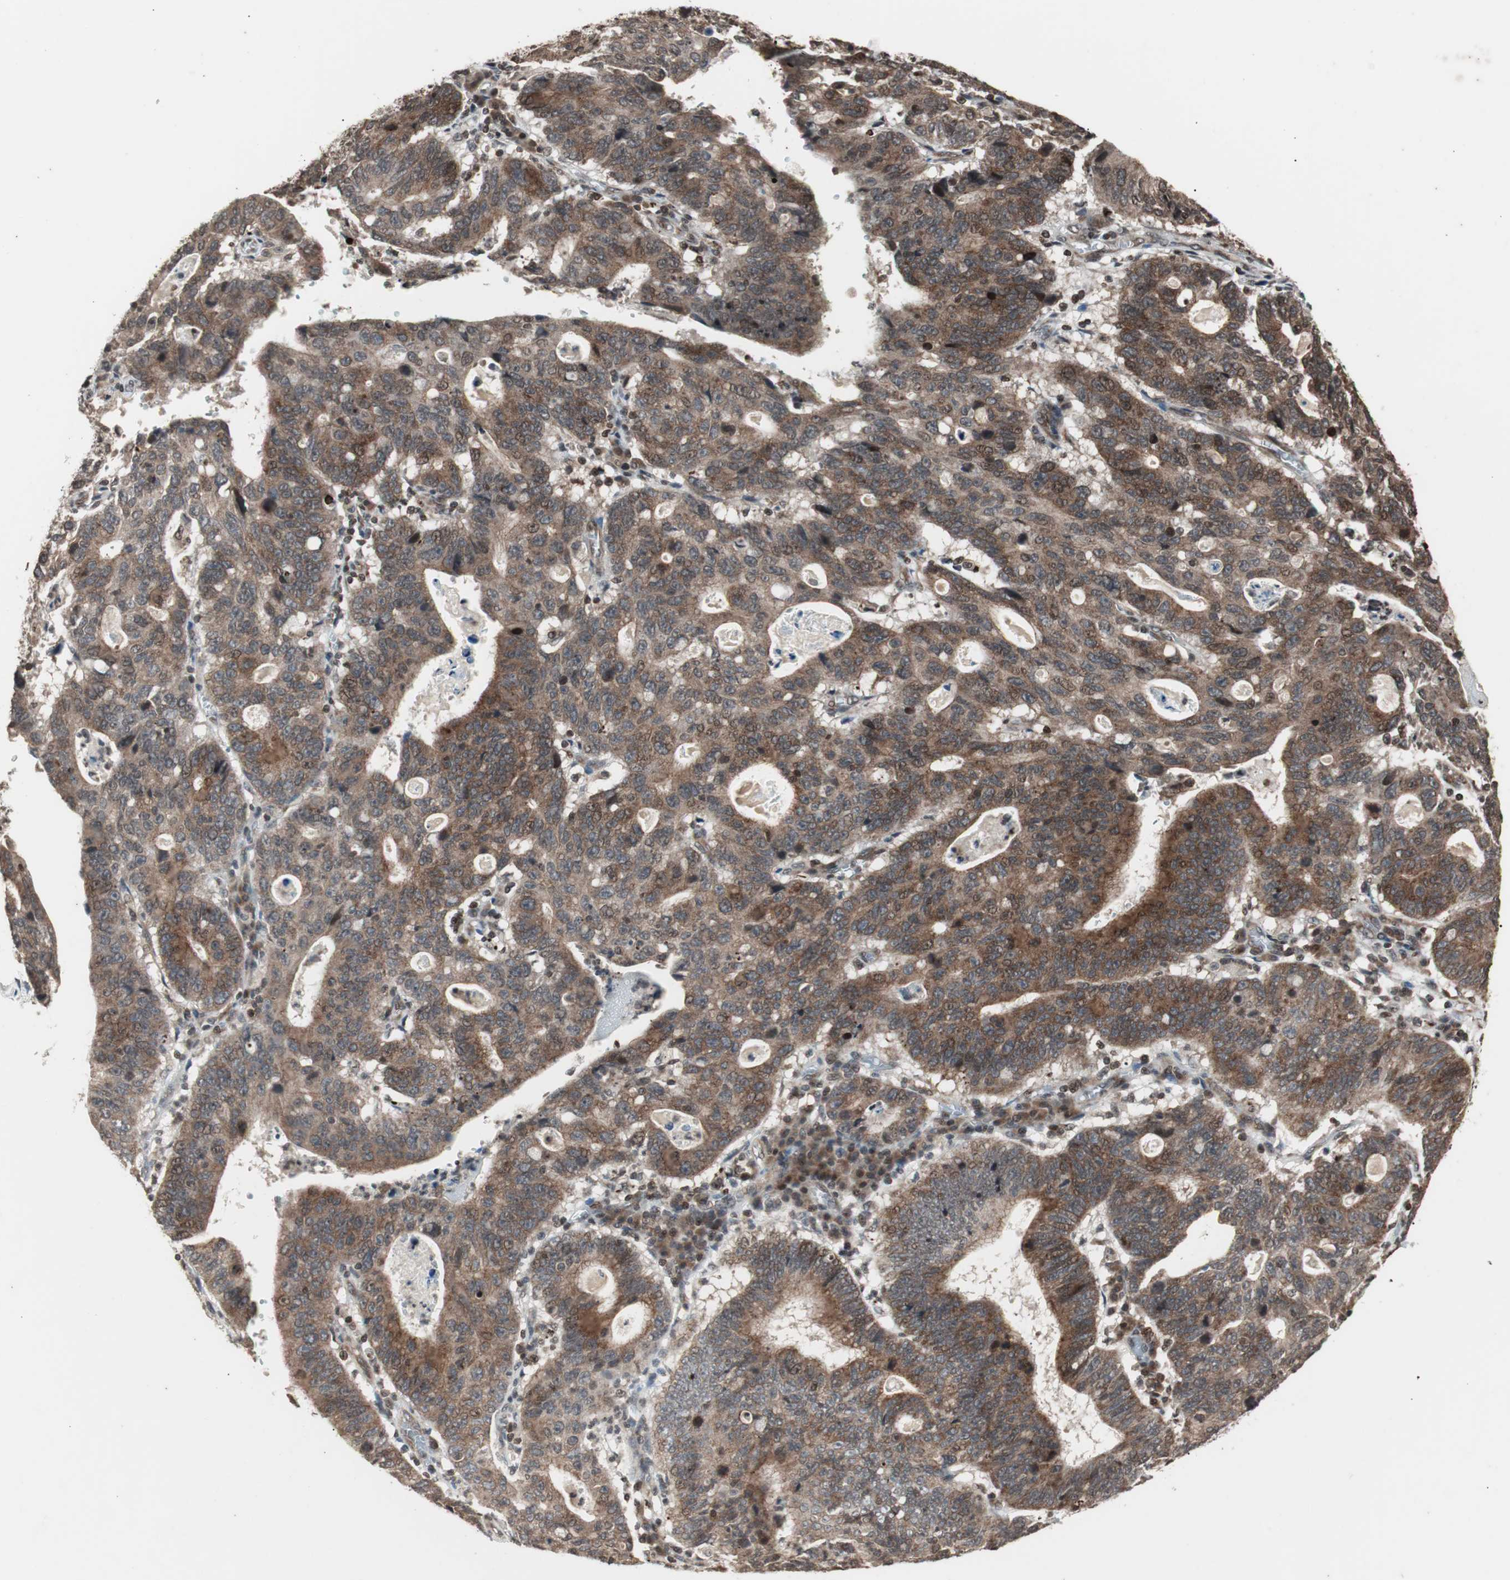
{"staining": {"intensity": "moderate", "quantity": ">75%", "location": "cytoplasmic/membranous"}, "tissue": "stomach cancer", "cell_type": "Tumor cells", "image_type": "cancer", "snomed": [{"axis": "morphology", "description": "Adenocarcinoma, NOS"}, {"axis": "topography", "description": "Stomach"}], "caption": "Stomach cancer stained with a brown dye exhibits moderate cytoplasmic/membranous positive expression in approximately >75% of tumor cells.", "gene": "ZFC3H1", "patient": {"sex": "male", "age": 59}}